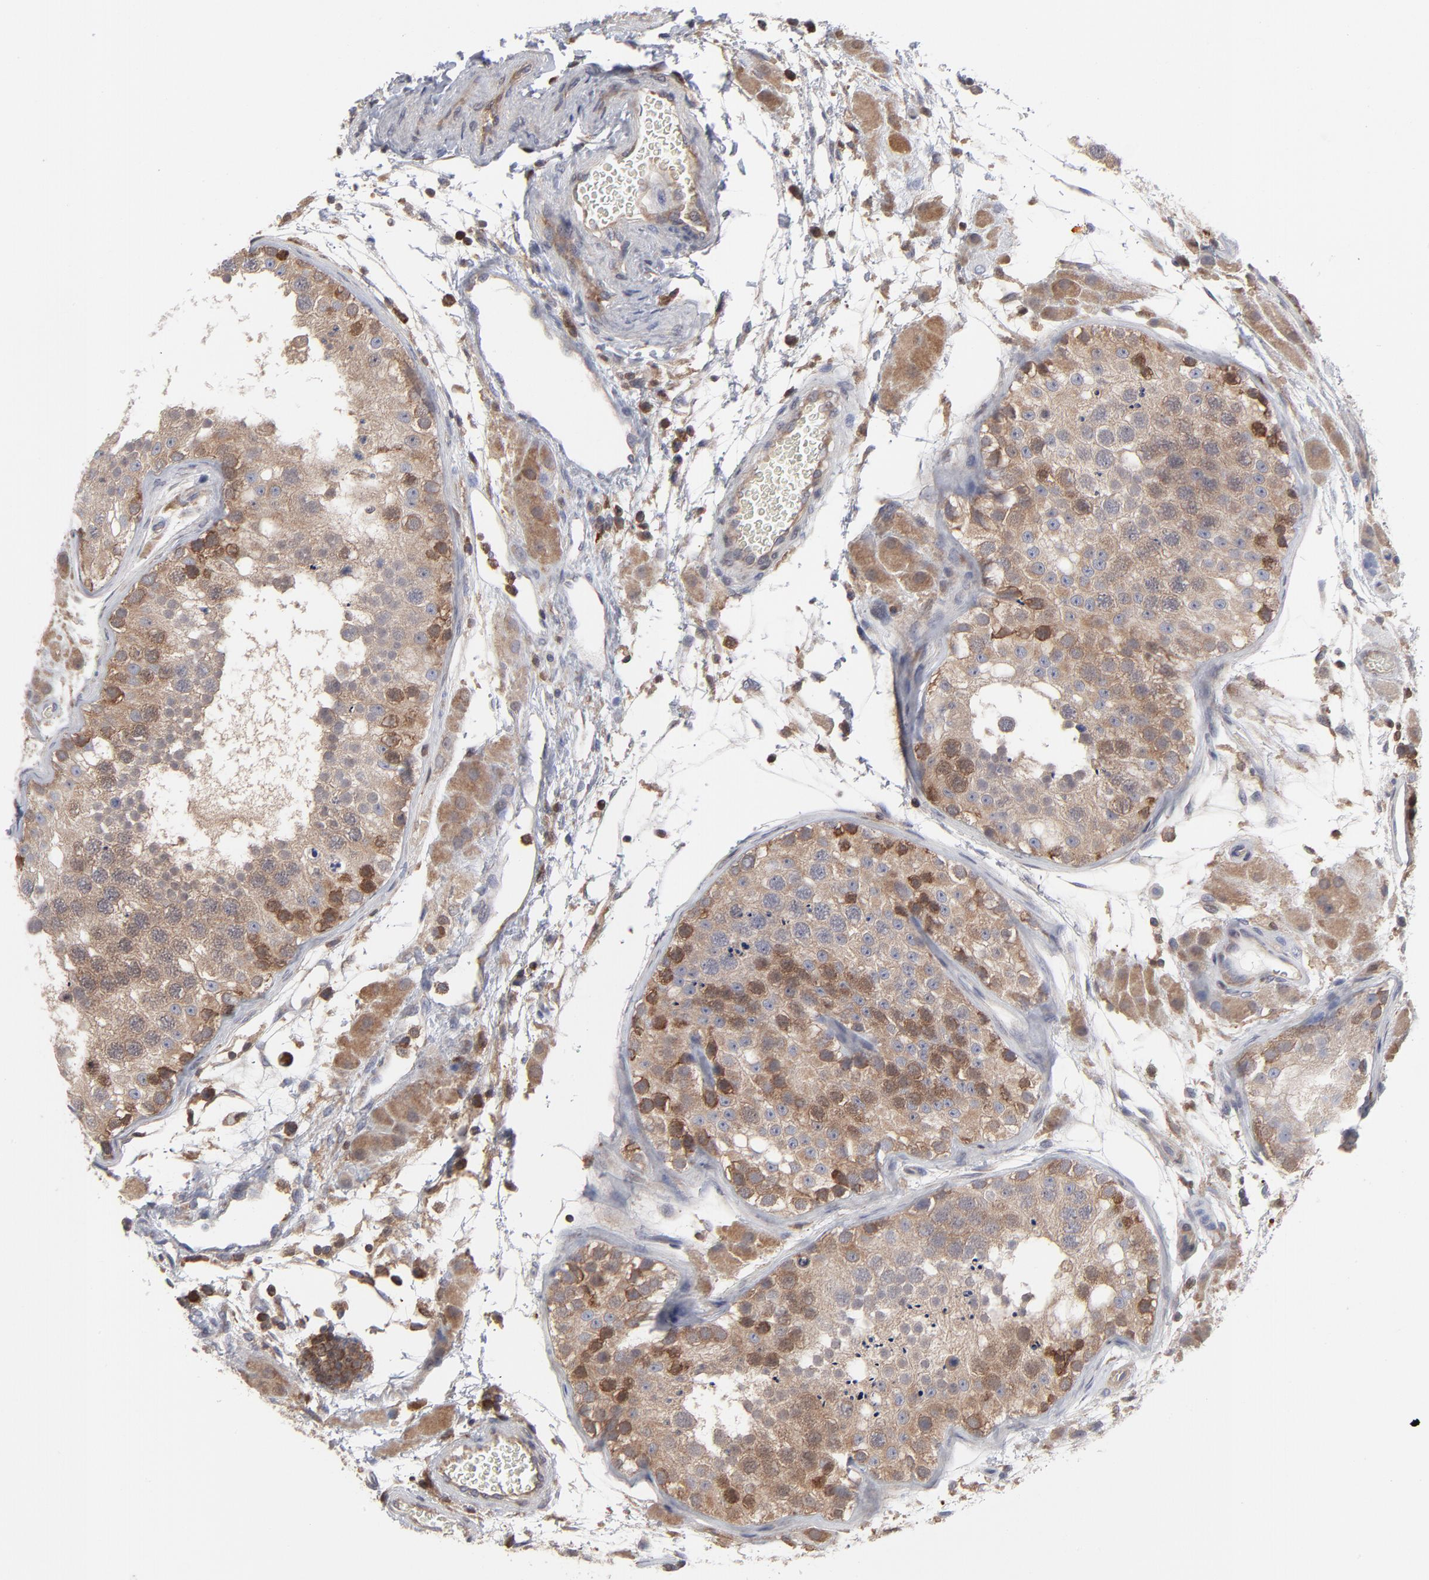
{"staining": {"intensity": "moderate", "quantity": ">75%", "location": "cytoplasmic/membranous"}, "tissue": "testis", "cell_type": "Cells in seminiferous ducts", "image_type": "normal", "snomed": [{"axis": "morphology", "description": "Normal tissue, NOS"}, {"axis": "topography", "description": "Testis"}], "caption": "The photomicrograph shows immunohistochemical staining of normal testis. There is moderate cytoplasmic/membranous positivity is identified in about >75% of cells in seminiferous ducts.", "gene": "MAP2K1", "patient": {"sex": "male", "age": 26}}